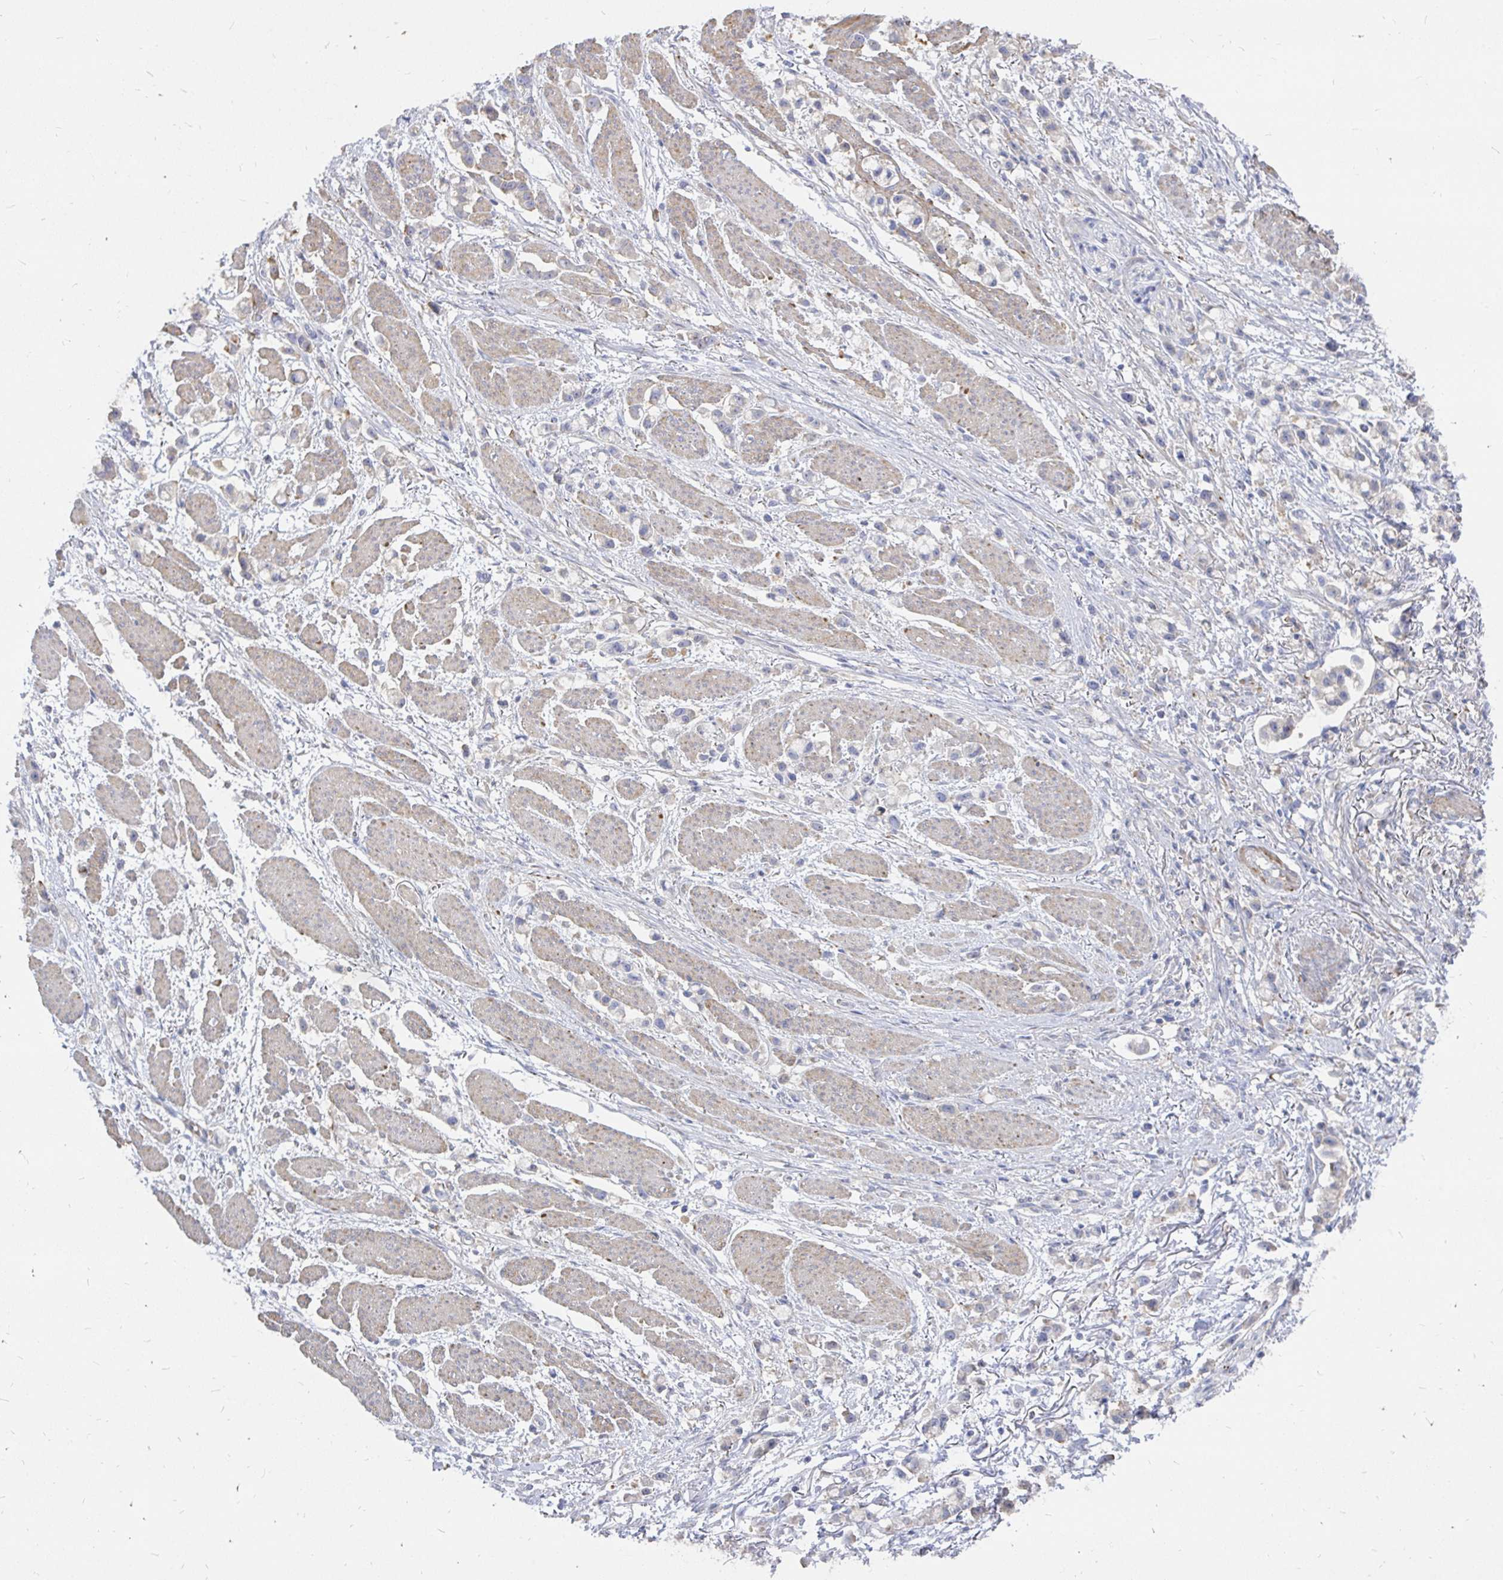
{"staining": {"intensity": "negative", "quantity": "none", "location": "none"}, "tissue": "stomach cancer", "cell_type": "Tumor cells", "image_type": "cancer", "snomed": [{"axis": "morphology", "description": "Adenocarcinoma, NOS"}, {"axis": "topography", "description": "Stomach"}], "caption": "There is no significant staining in tumor cells of stomach adenocarcinoma.", "gene": "KCTD19", "patient": {"sex": "female", "age": 81}}